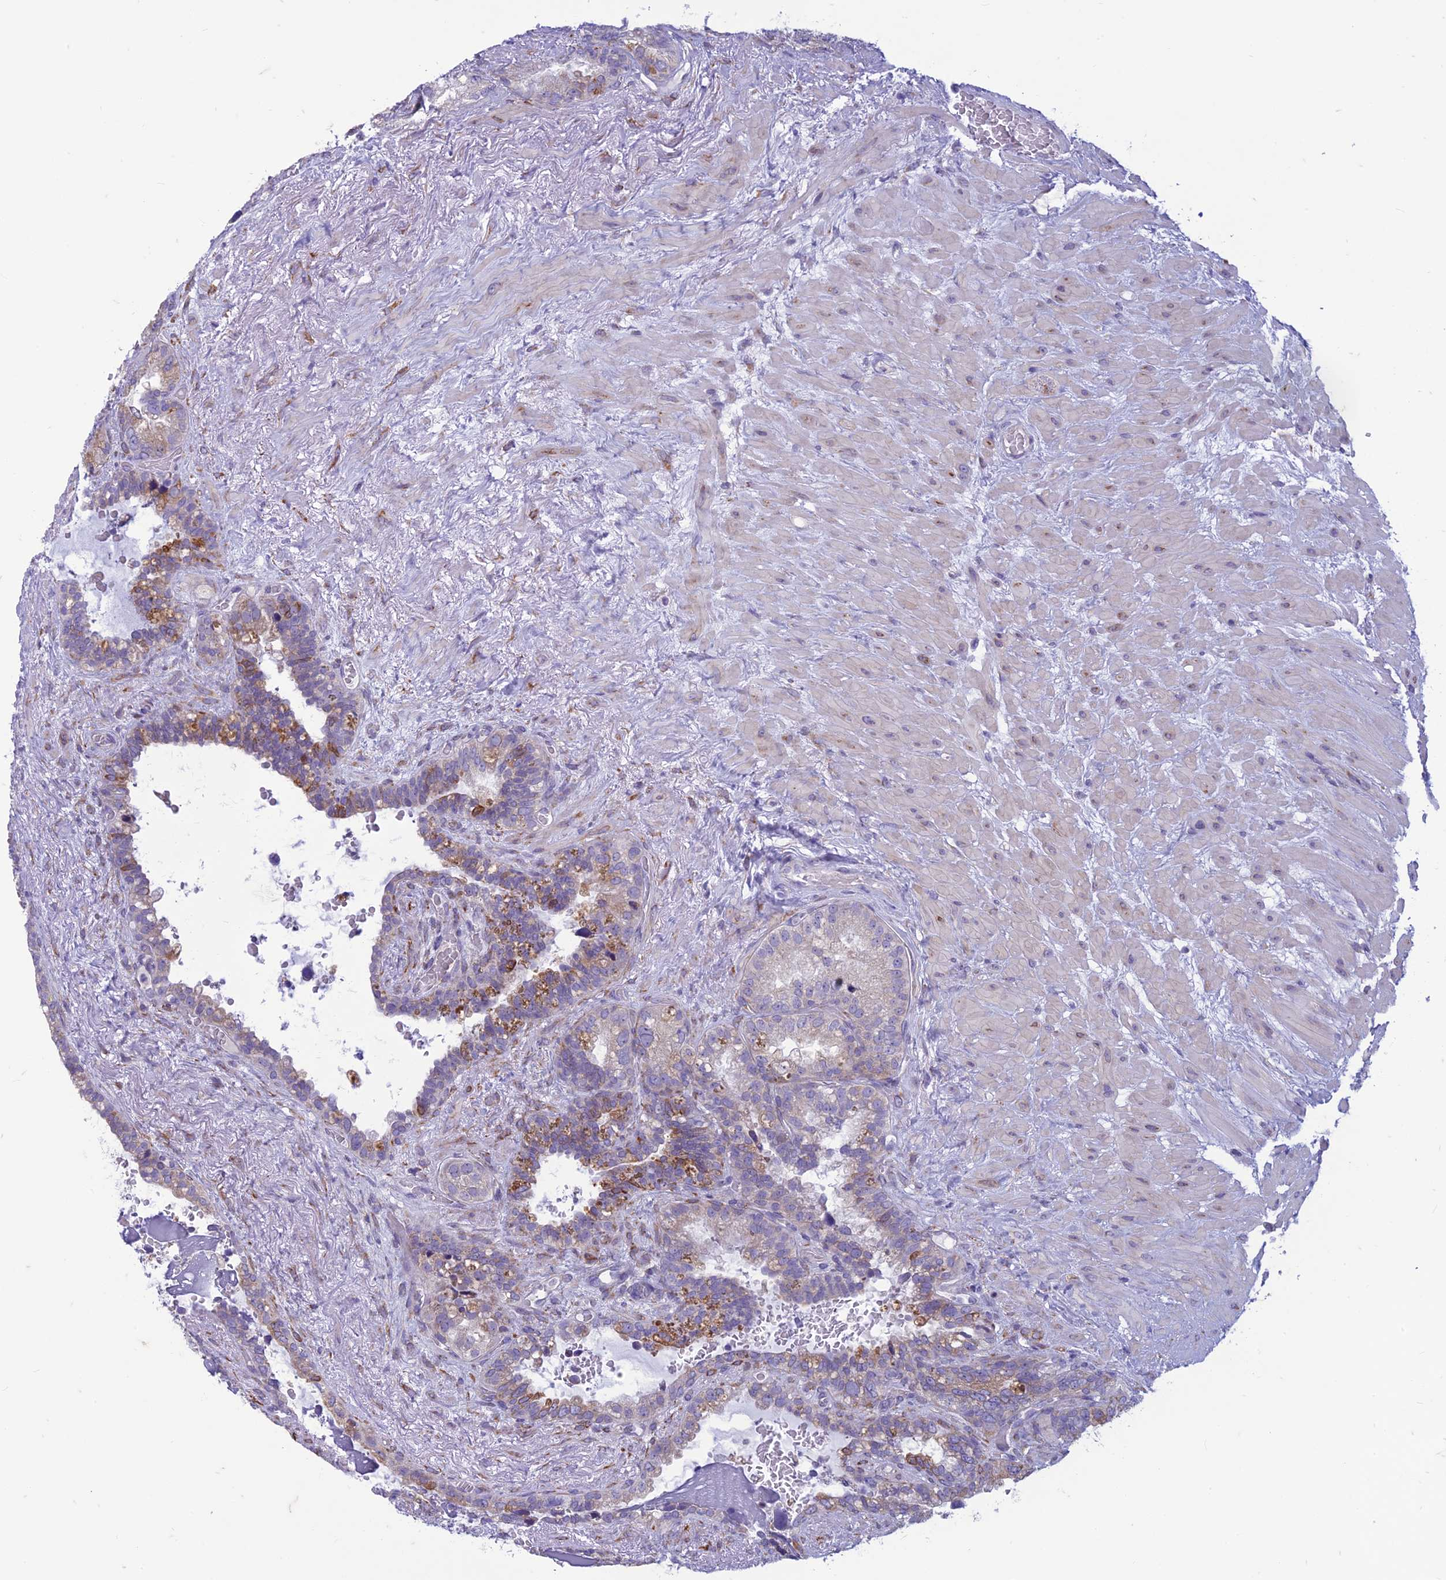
{"staining": {"intensity": "weak", "quantity": "25%-75%", "location": "cytoplasmic/membranous"}, "tissue": "seminal vesicle", "cell_type": "Glandular cells", "image_type": "normal", "snomed": [{"axis": "morphology", "description": "Normal tissue, NOS"}, {"axis": "topography", "description": "Seminal veicle"}], "caption": "Immunohistochemical staining of normal human seminal vesicle reveals low levels of weak cytoplasmic/membranous staining in about 25%-75% of glandular cells. The protein of interest is stained brown, and the nuclei are stained in blue (DAB (3,3'-diaminobenzidine) IHC with brightfield microscopy, high magnification).", "gene": "CENATAC", "patient": {"sex": "male", "age": 80}}